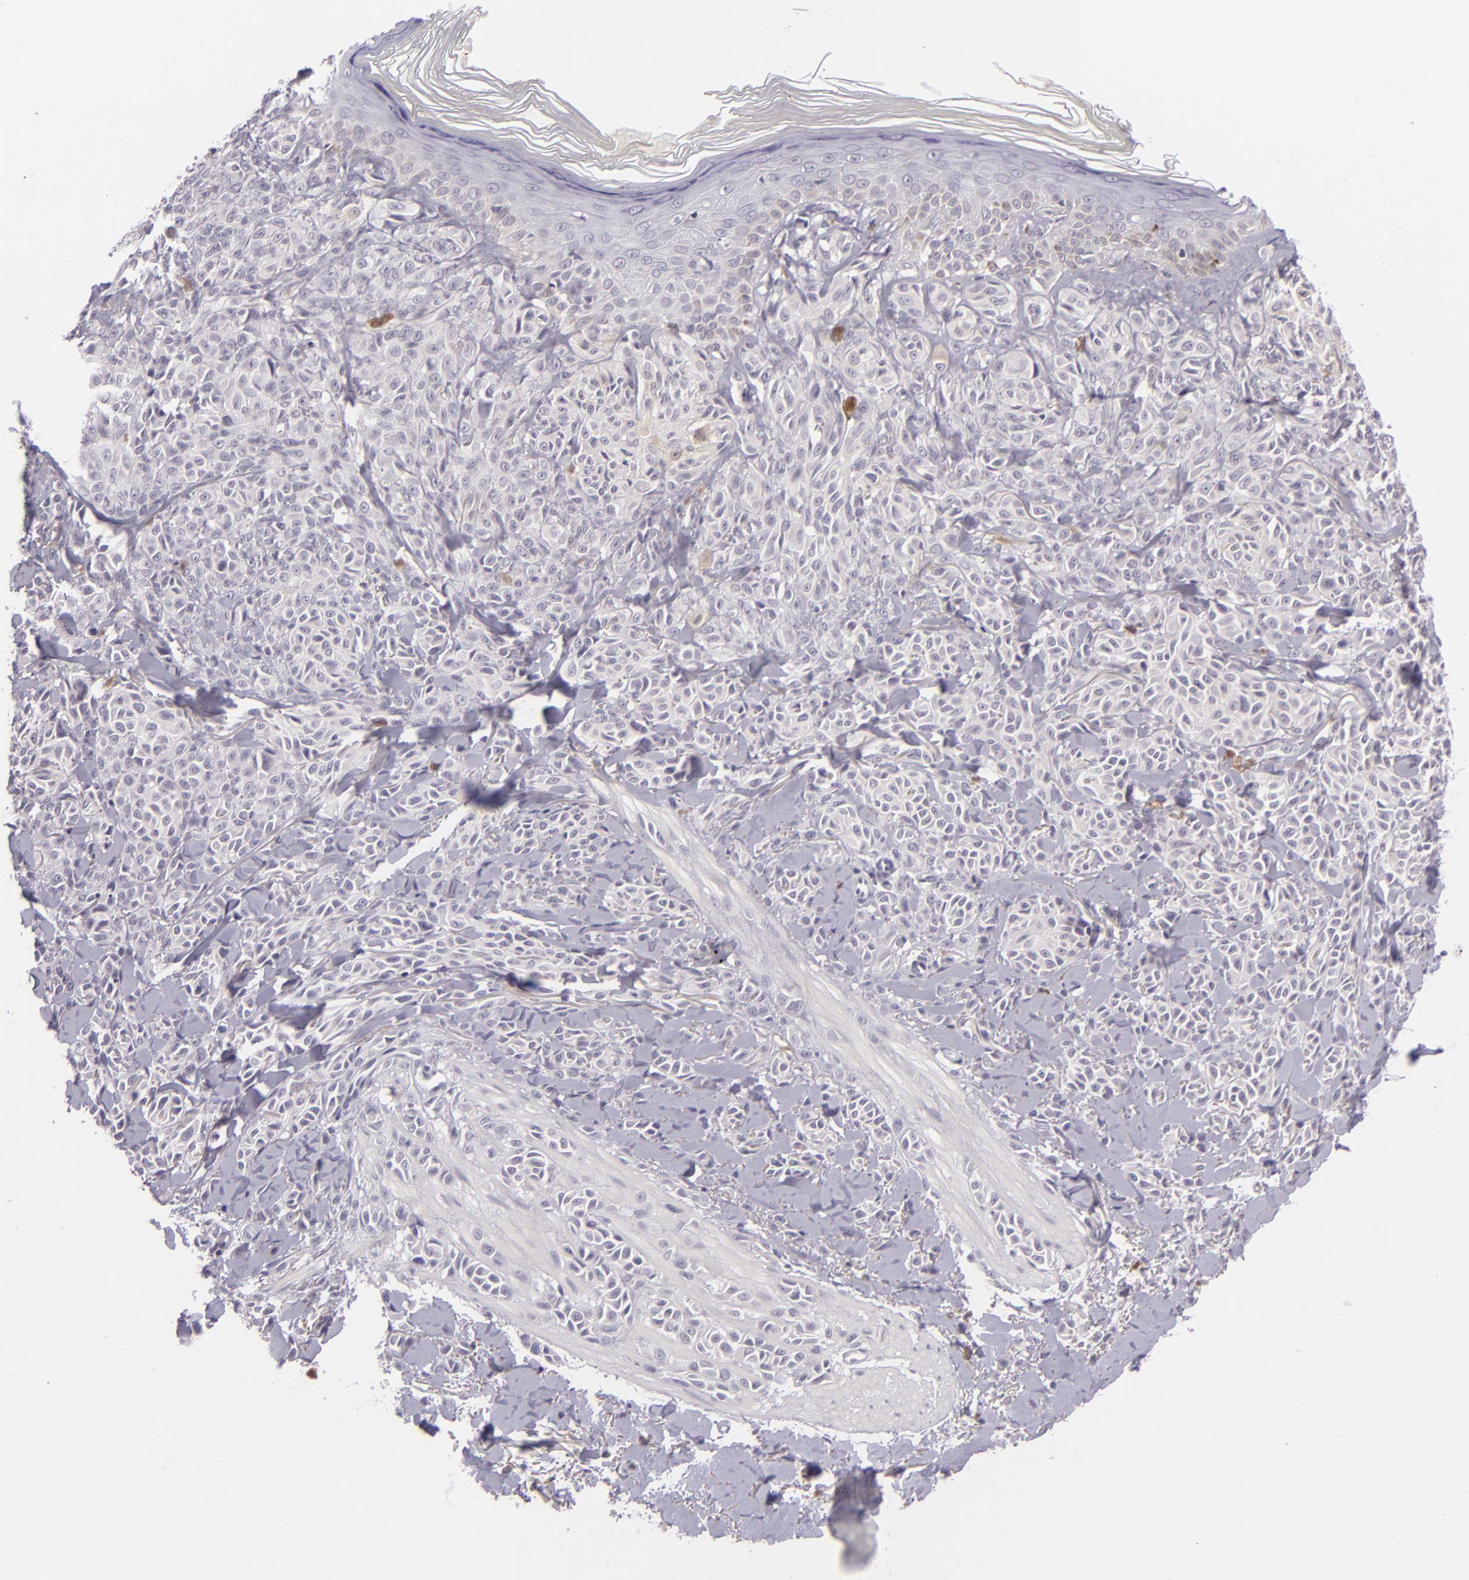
{"staining": {"intensity": "negative", "quantity": "none", "location": "none"}, "tissue": "melanoma", "cell_type": "Tumor cells", "image_type": "cancer", "snomed": [{"axis": "morphology", "description": "Malignant melanoma, NOS"}, {"axis": "topography", "description": "Skin"}], "caption": "The histopathology image displays no staining of tumor cells in malignant melanoma.", "gene": "DAG1", "patient": {"sex": "female", "age": 73}}